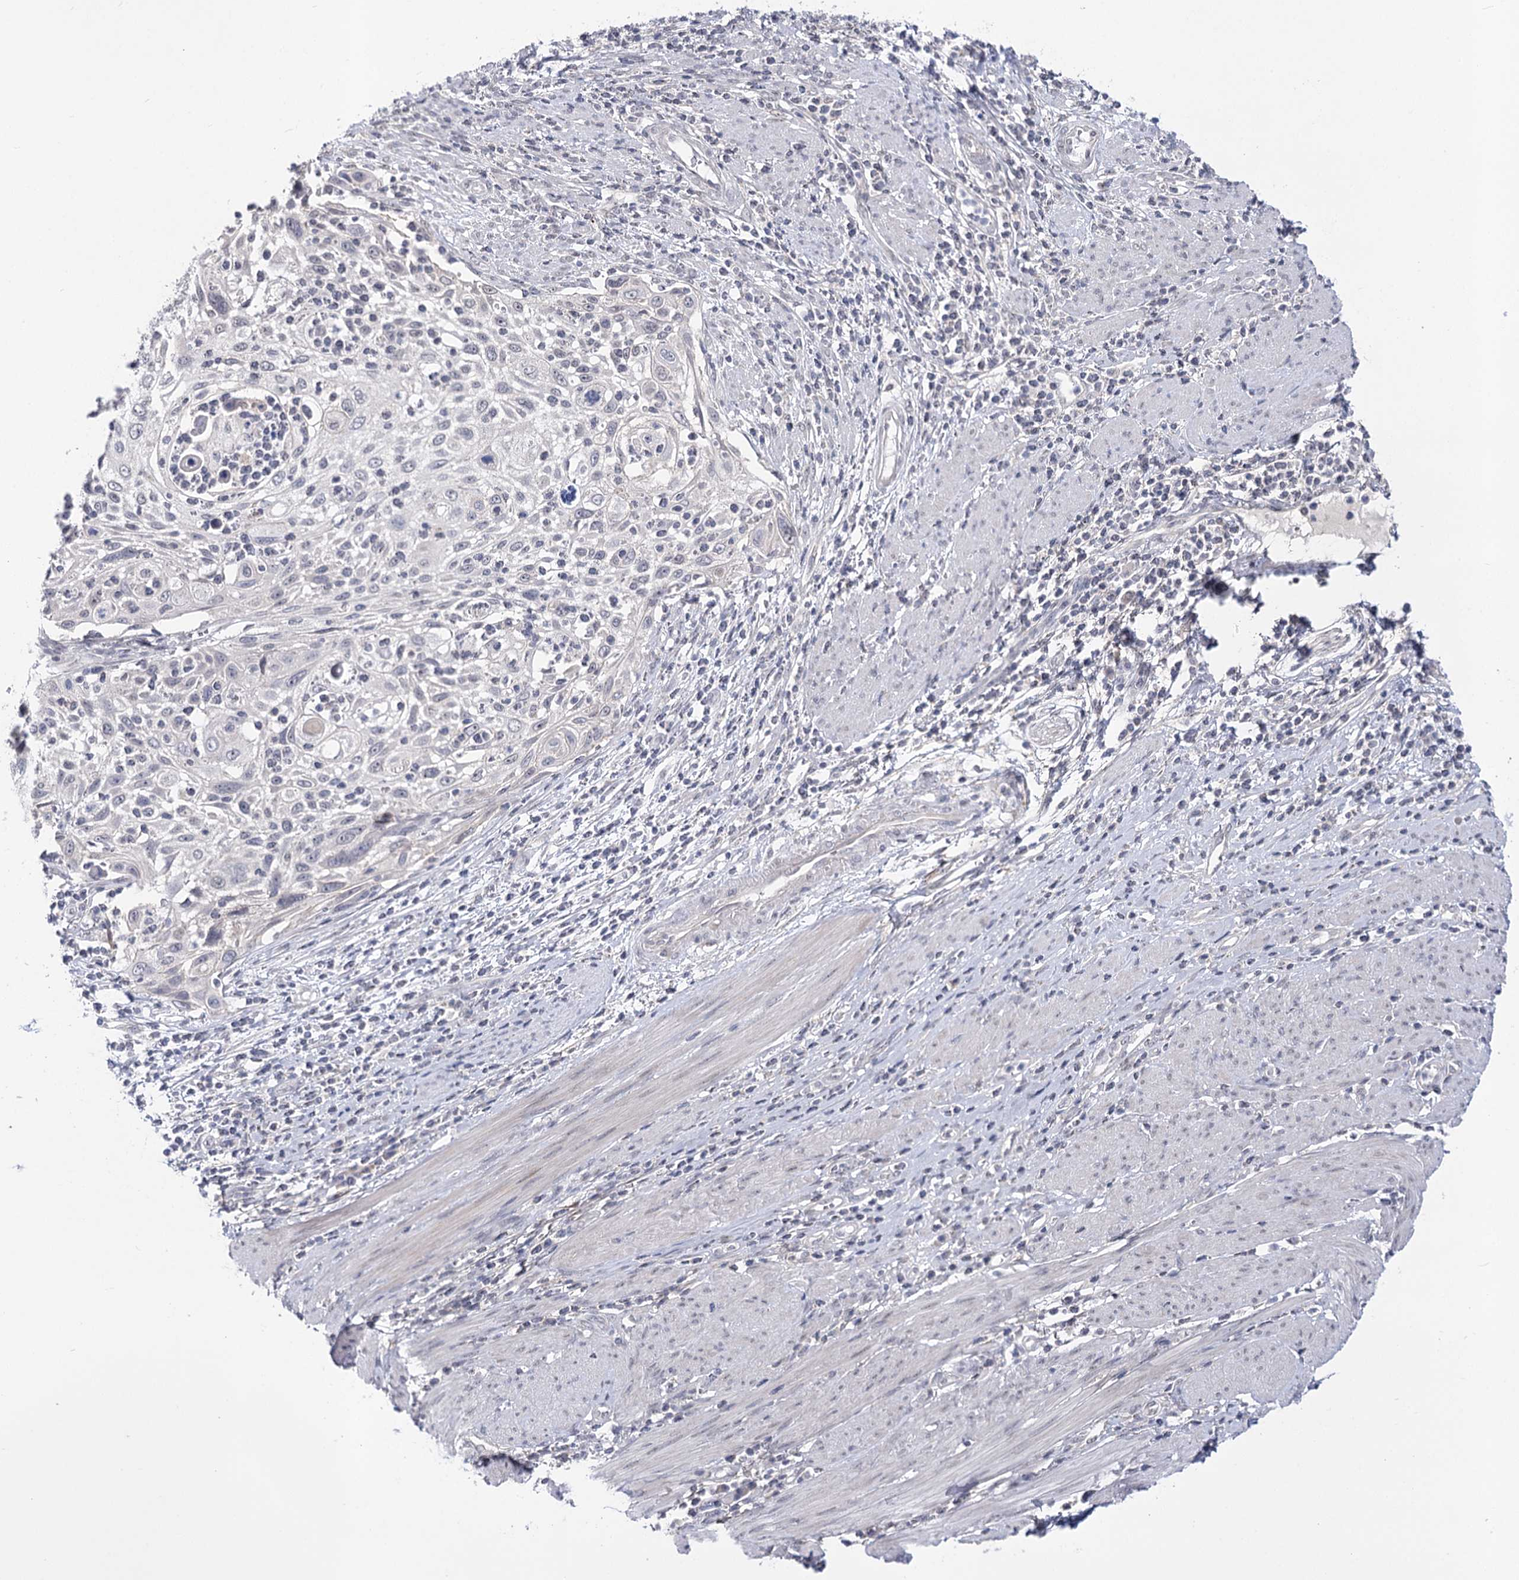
{"staining": {"intensity": "negative", "quantity": "none", "location": "none"}, "tissue": "cervical cancer", "cell_type": "Tumor cells", "image_type": "cancer", "snomed": [{"axis": "morphology", "description": "Squamous cell carcinoma, NOS"}, {"axis": "topography", "description": "Cervix"}], "caption": "Squamous cell carcinoma (cervical) stained for a protein using immunohistochemistry demonstrates no staining tumor cells.", "gene": "ATP10B", "patient": {"sex": "female", "age": 70}}